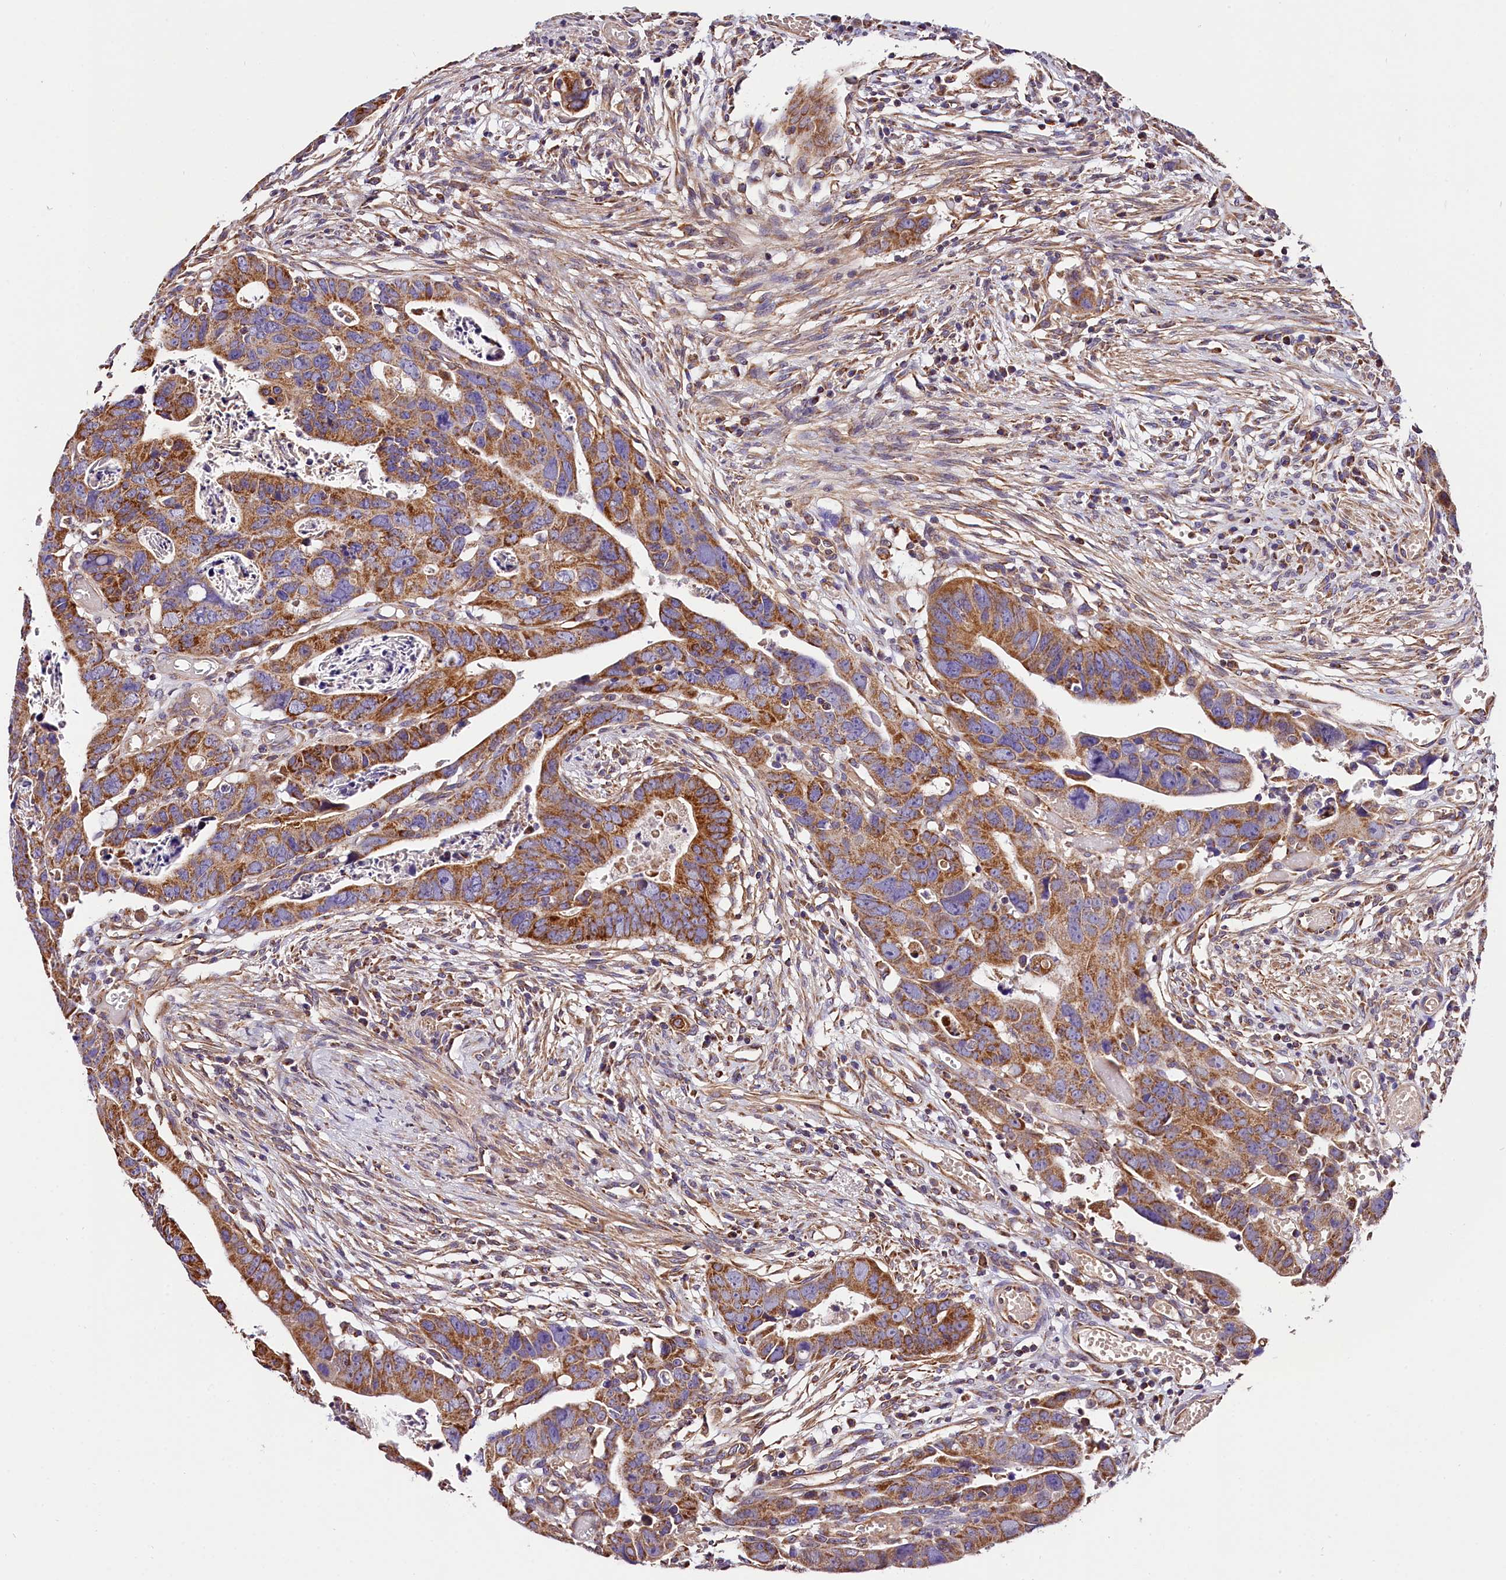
{"staining": {"intensity": "moderate", "quantity": ">75%", "location": "cytoplasmic/membranous"}, "tissue": "colorectal cancer", "cell_type": "Tumor cells", "image_type": "cancer", "snomed": [{"axis": "morphology", "description": "Adenocarcinoma, NOS"}, {"axis": "topography", "description": "Rectum"}], "caption": "This is an image of immunohistochemistry staining of colorectal adenocarcinoma, which shows moderate staining in the cytoplasmic/membranous of tumor cells.", "gene": "ACAA2", "patient": {"sex": "female", "age": 65}}